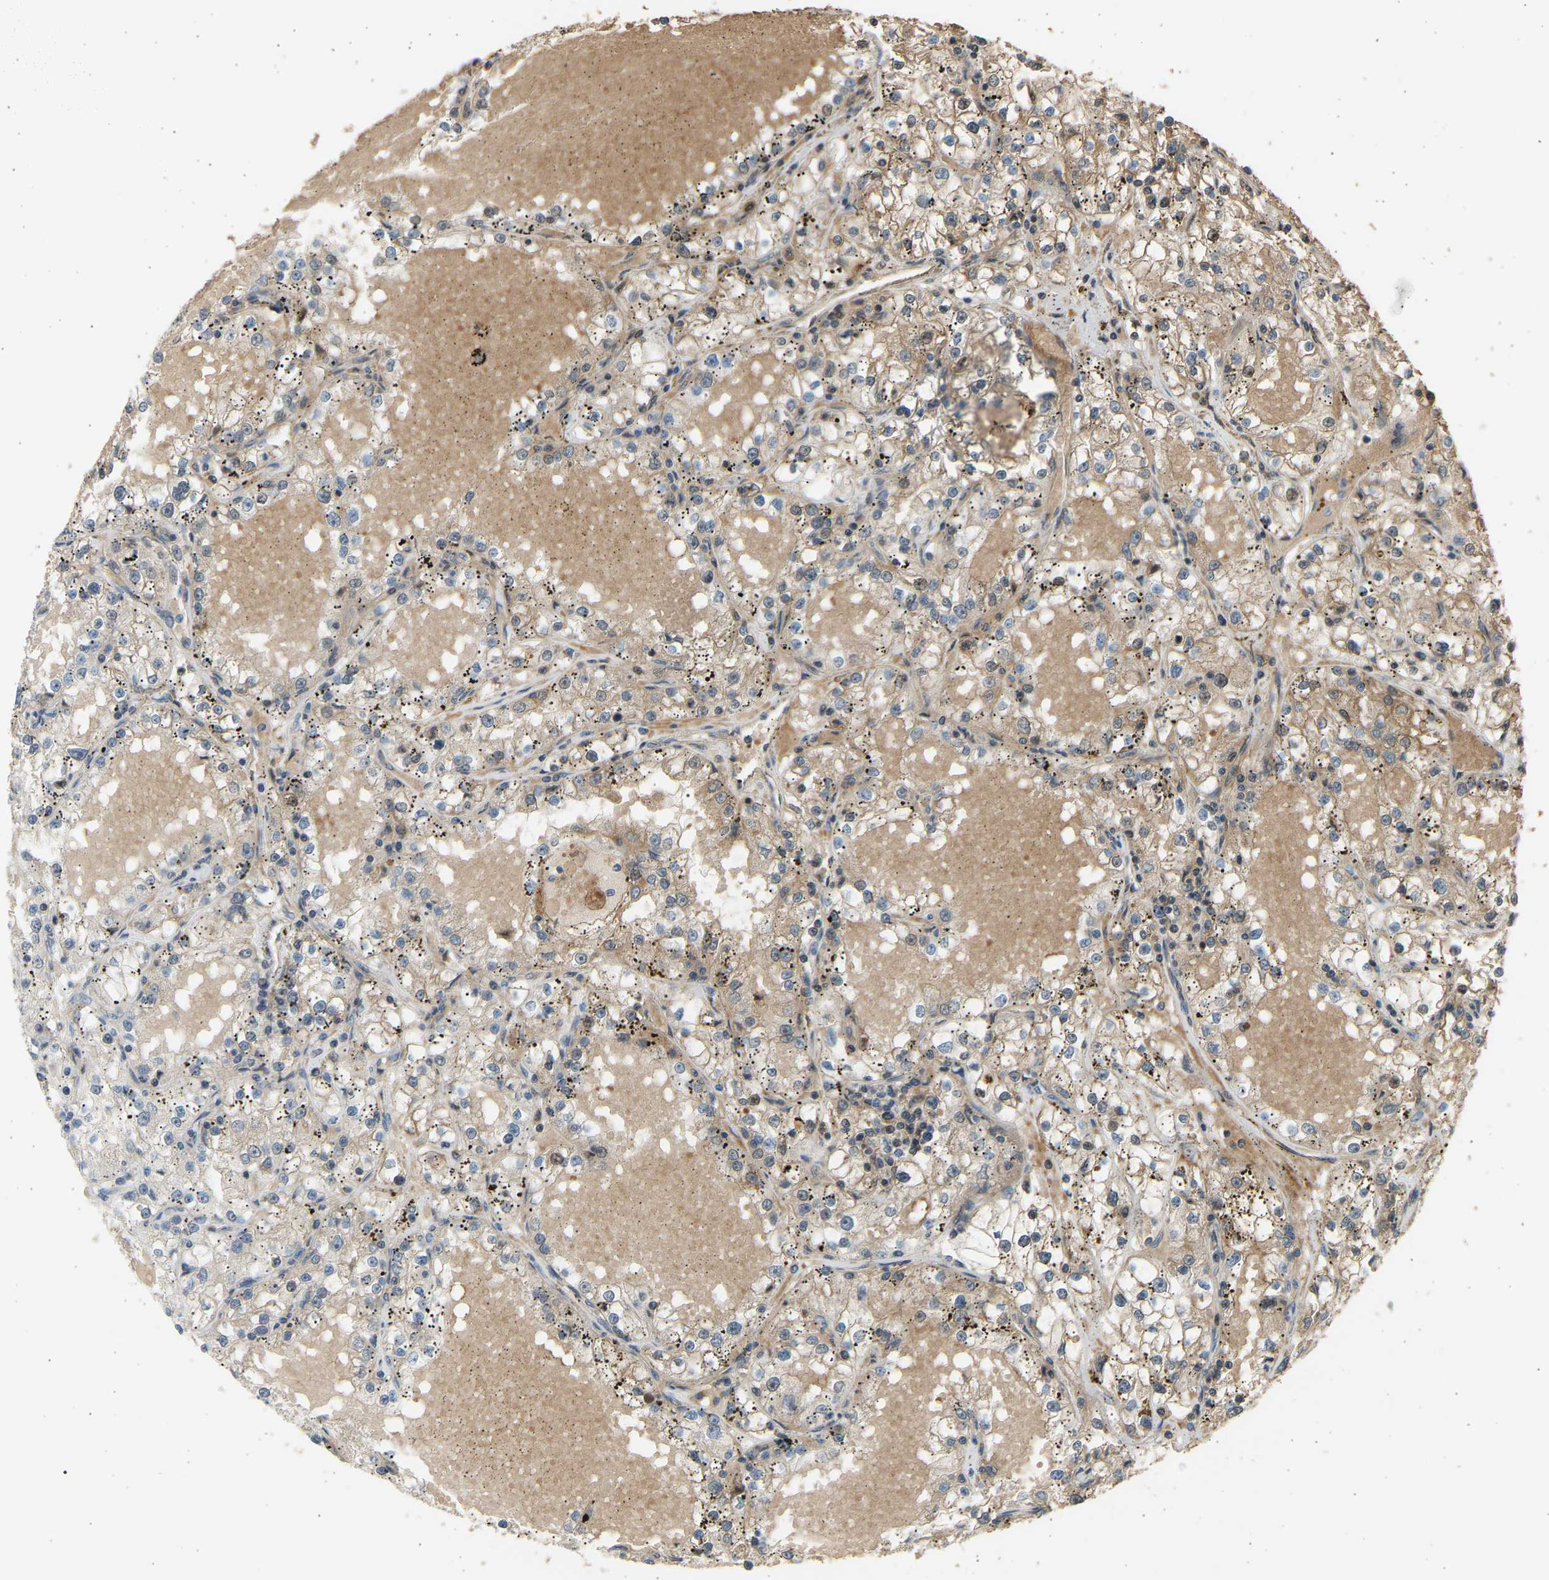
{"staining": {"intensity": "weak", "quantity": "<25%", "location": "cytoplasmic/membranous"}, "tissue": "renal cancer", "cell_type": "Tumor cells", "image_type": "cancer", "snomed": [{"axis": "morphology", "description": "Adenocarcinoma, NOS"}, {"axis": "topography", "description": "Kidney"}], "caption": "Immunohistochemical staining of renal cancer displays no significant positivity in tumor cells.", "gene": "BIRC2", "patient": {"sex": "male", "age": 56}}